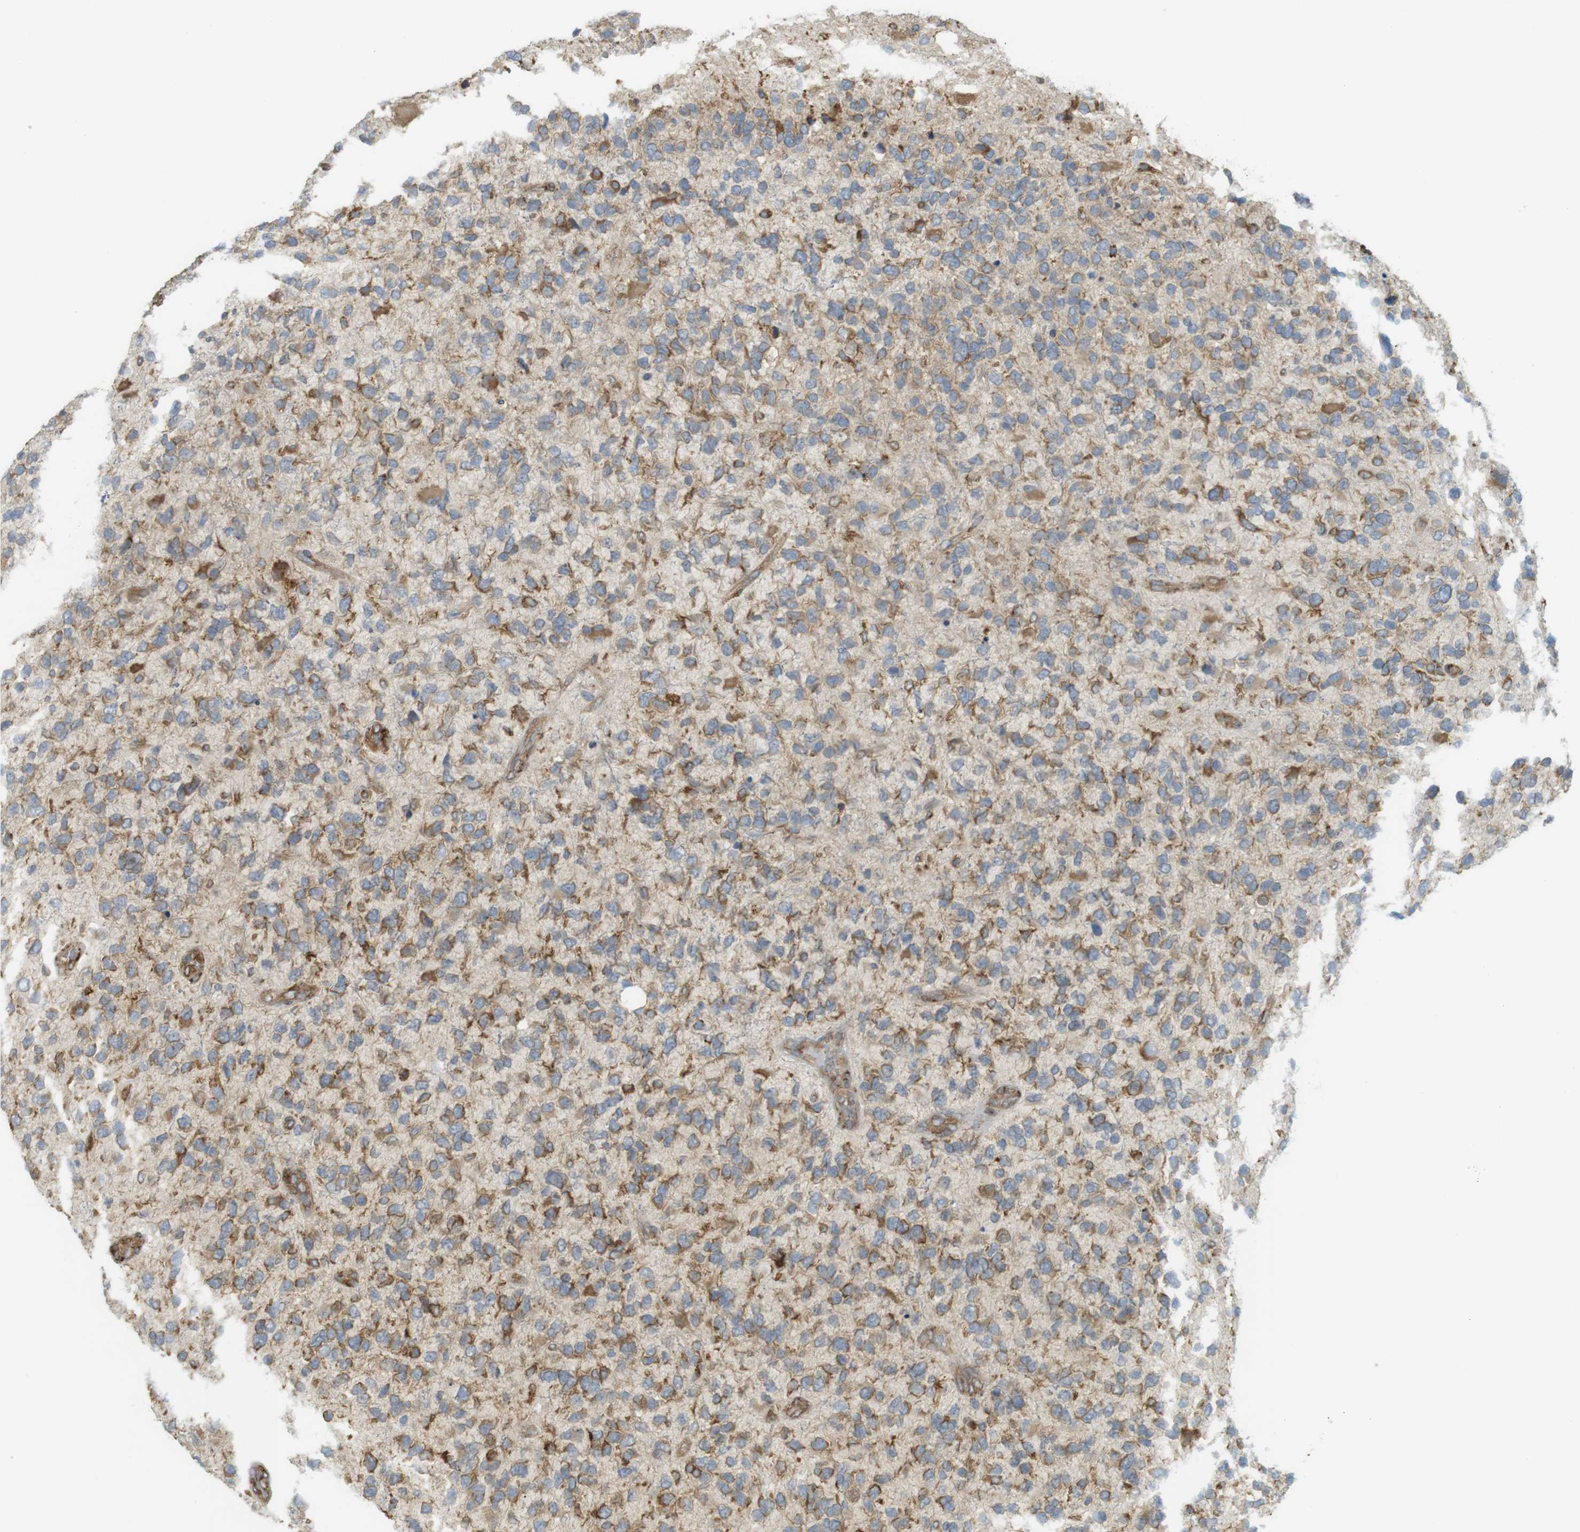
{"staining": {"intensity": "moderate", "quantity": "25%-75%", "location": "cytoplasmic/membranous"}, "tissue": "glioma", "cell_type": "Tumor cells", "image_type": "cancer", "snomed": [{"axis": "morphology", "description": "Glioma, malignant, High grade"}, {"axis": "topography", "description": "Brain"}], "caption": "This photomicrograph demonstrates immunohistochemistry (IHC) staining of malignant glioma (high-grade), with medium moderate cytoplasmic/membranous staining in approximately 25%-75% of tumor cells.", "gene": "MBOAT2", "patient": {"sex": "female", "age": 58}}